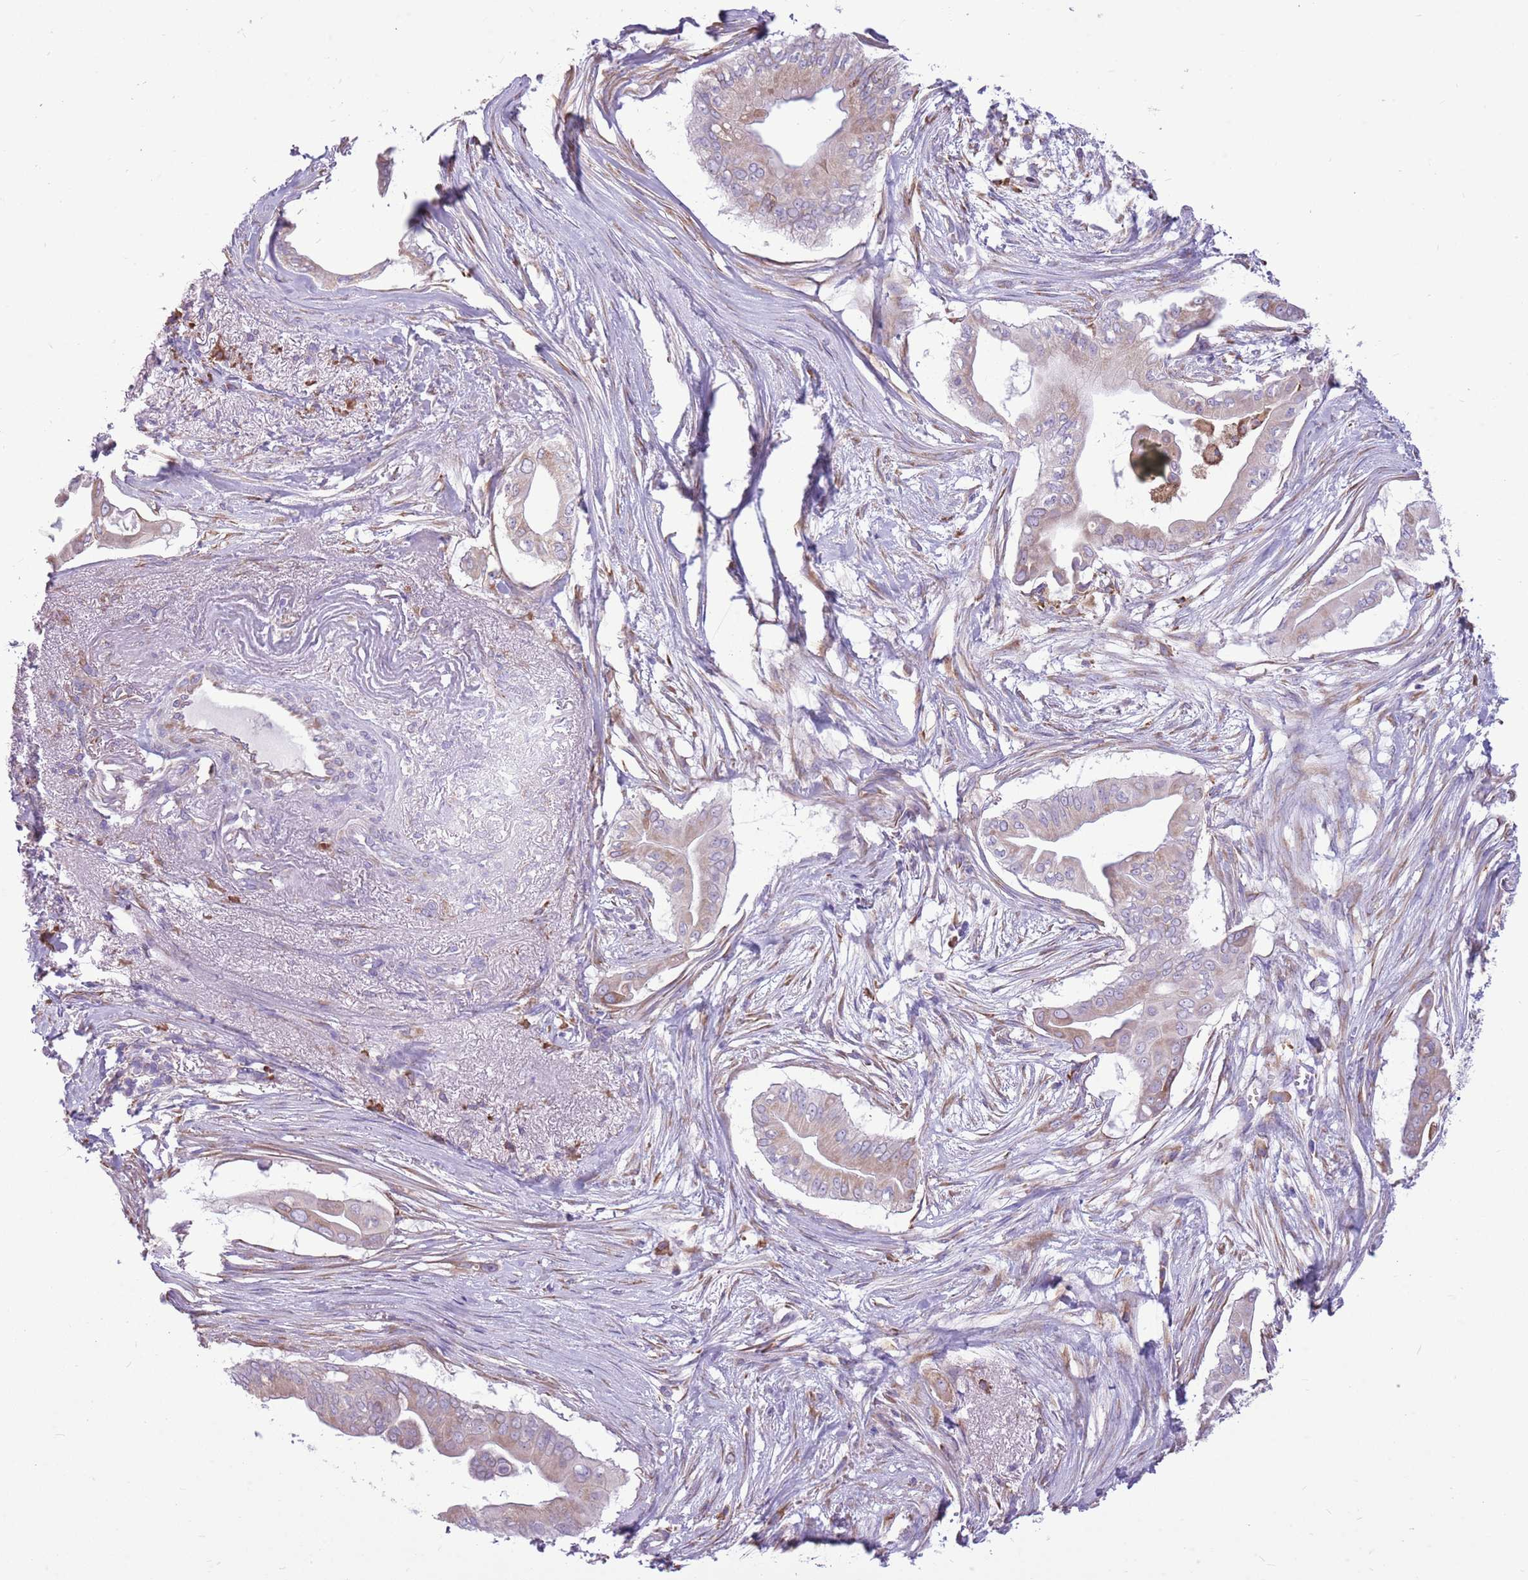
{"staining": {"intensity": "weak", "quantity": "<25%", "location": "cytoplasmic/membranous"}, "tissue": "pancreatic cancer", "cell_type": "Tumor cells", "image_type": "cancer", "snomed": [{"axis": "morphology", "description": "Adenocarcinoma, NOS"}, {"axis": "topography", "description": "Pancreas"}], "caption": "Immunohistochemical staining of human pancreatic cancer (adenocarcinoma) exhibits no significant positivity in tumor cells.", "gene": "KCTD19", "patient": {"sex": "male", "age": 71}}